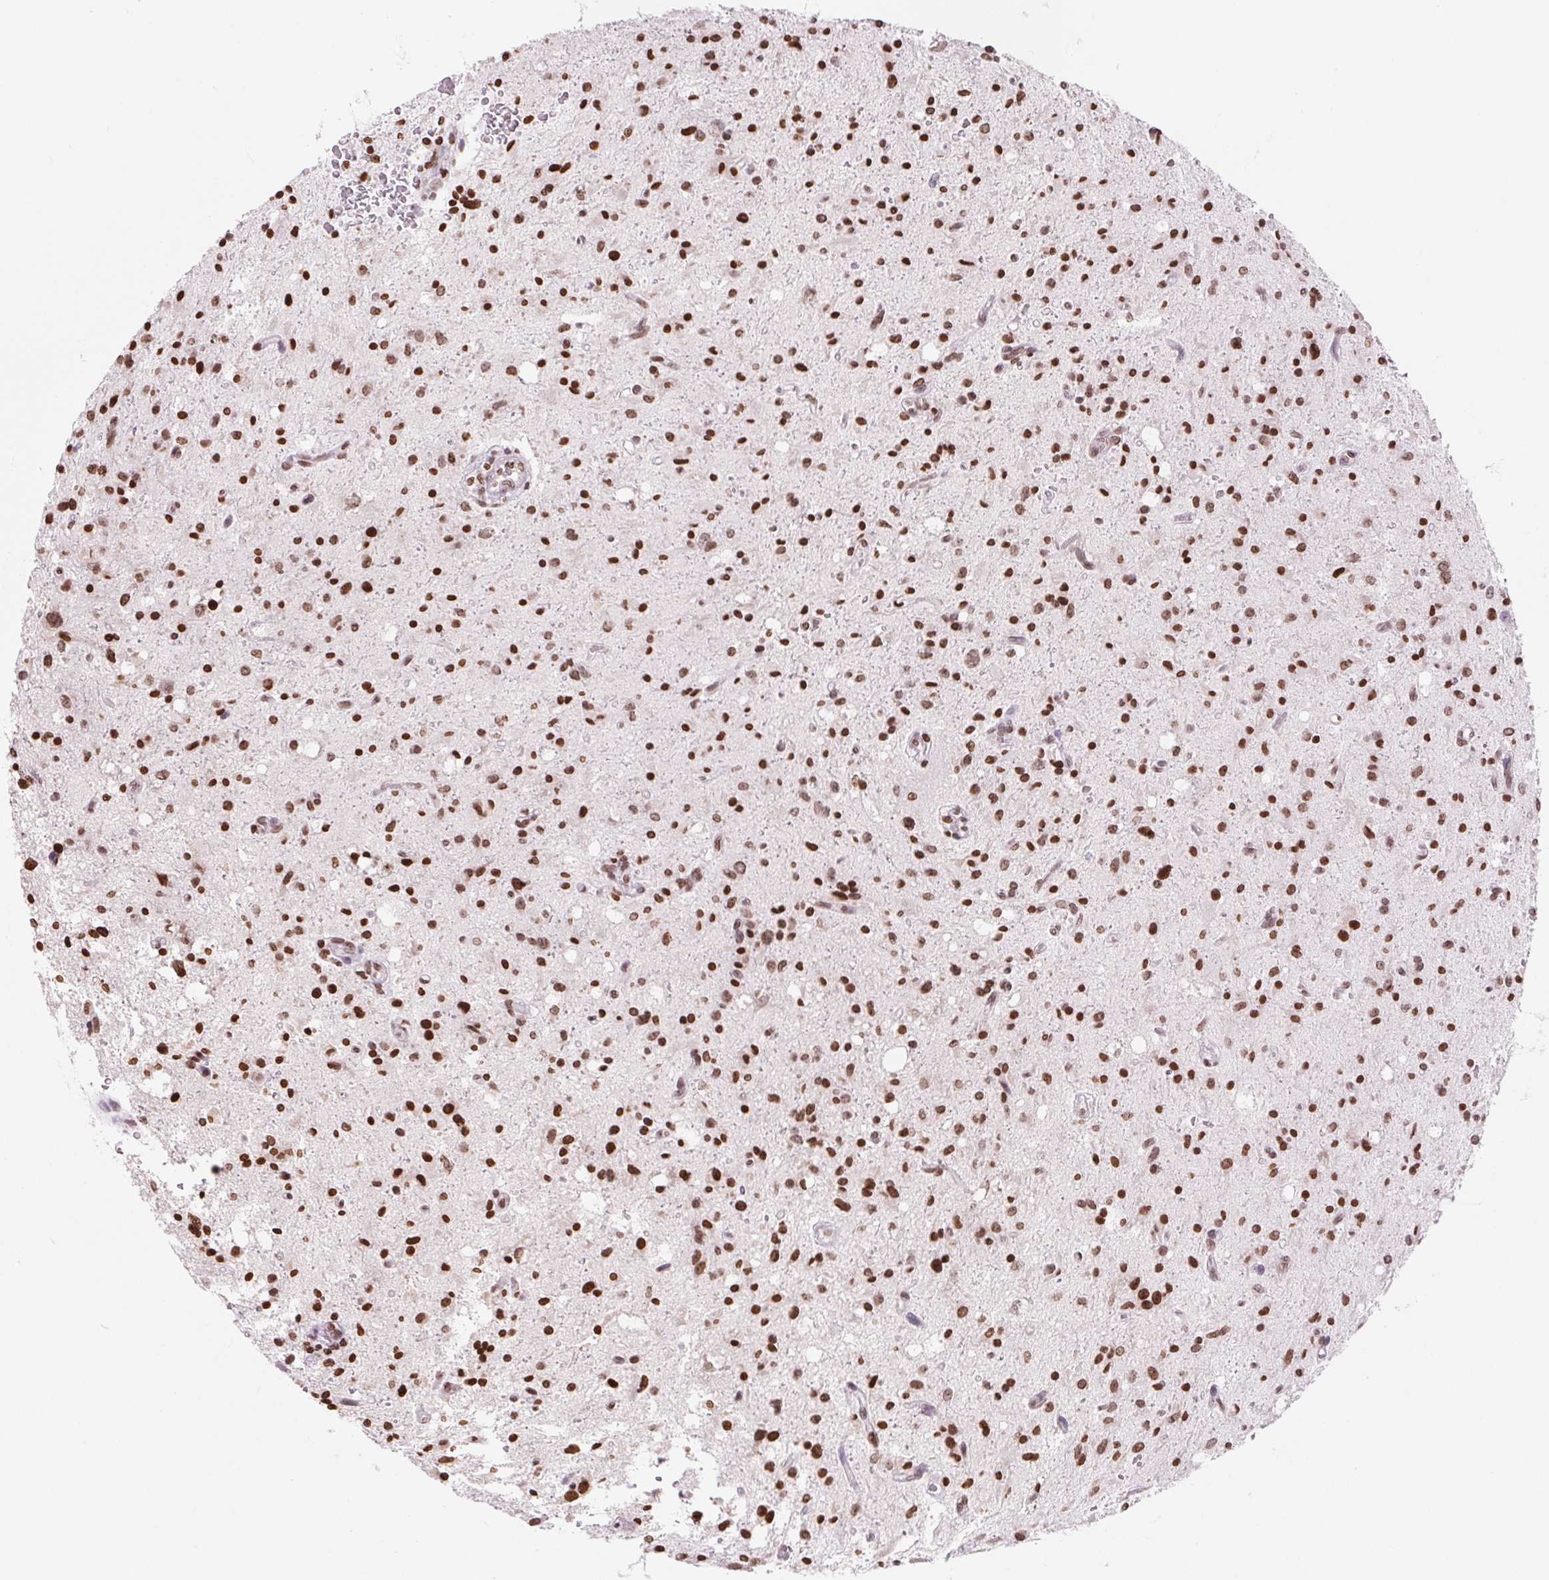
{"staining": {"intensity": "strong", "quantity": ">75%", "location": "nuclear"}, "tissue": "glioma", "cell_type": "Tumor cells", "image_type": "cancer", "snomed": [{"axis": "morphology", "description": "Glioma, malignant, Low grade"}, {"axis": "topography", "description": "Brain"}], "caption": "Immunohistochemistry (IHC) of human low-grade glioma (malignant) demonstrates high levels of strong nuclear staining in approximately >75% of tumor cells.", "gene": "SMIM12", "patient": {"sex": "female", "age": 58}}